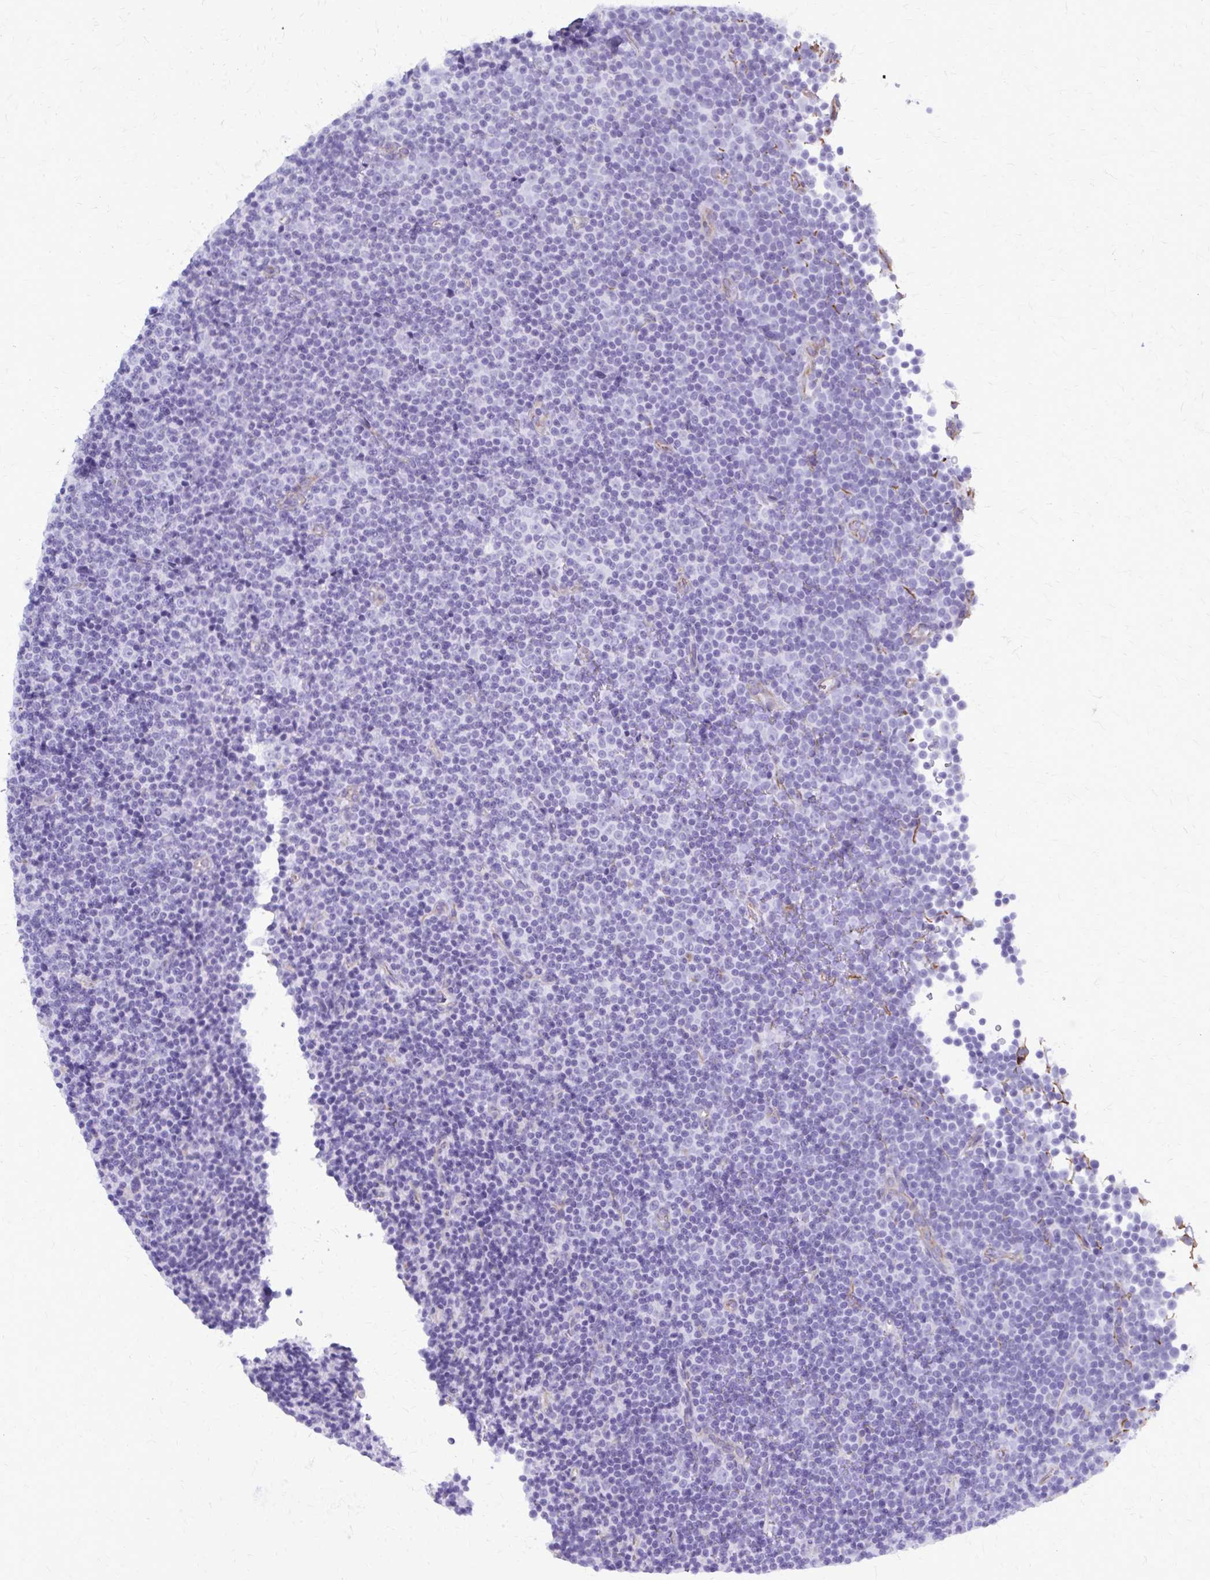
{"staining": {"intensity": "negative", "quantity": "none", "location": "none"}, "tissue": "lymphoma", "cell_type": "Tumor cells", "image_type": "cancer", "snomed": [{"axis": "morphology", "description": "Malignant lymphoma, non-Hodgkin's type, Low grade"}, {"axis": "topography", "description": "Lymph node"}], "caption": "Protein analysis of lymphoma reveals no significant expression in tumor cells. (DAB immunohistochemistry, high magnification).", "gene": "GFAP", "patient": {"sex": "female", "age": 67}}